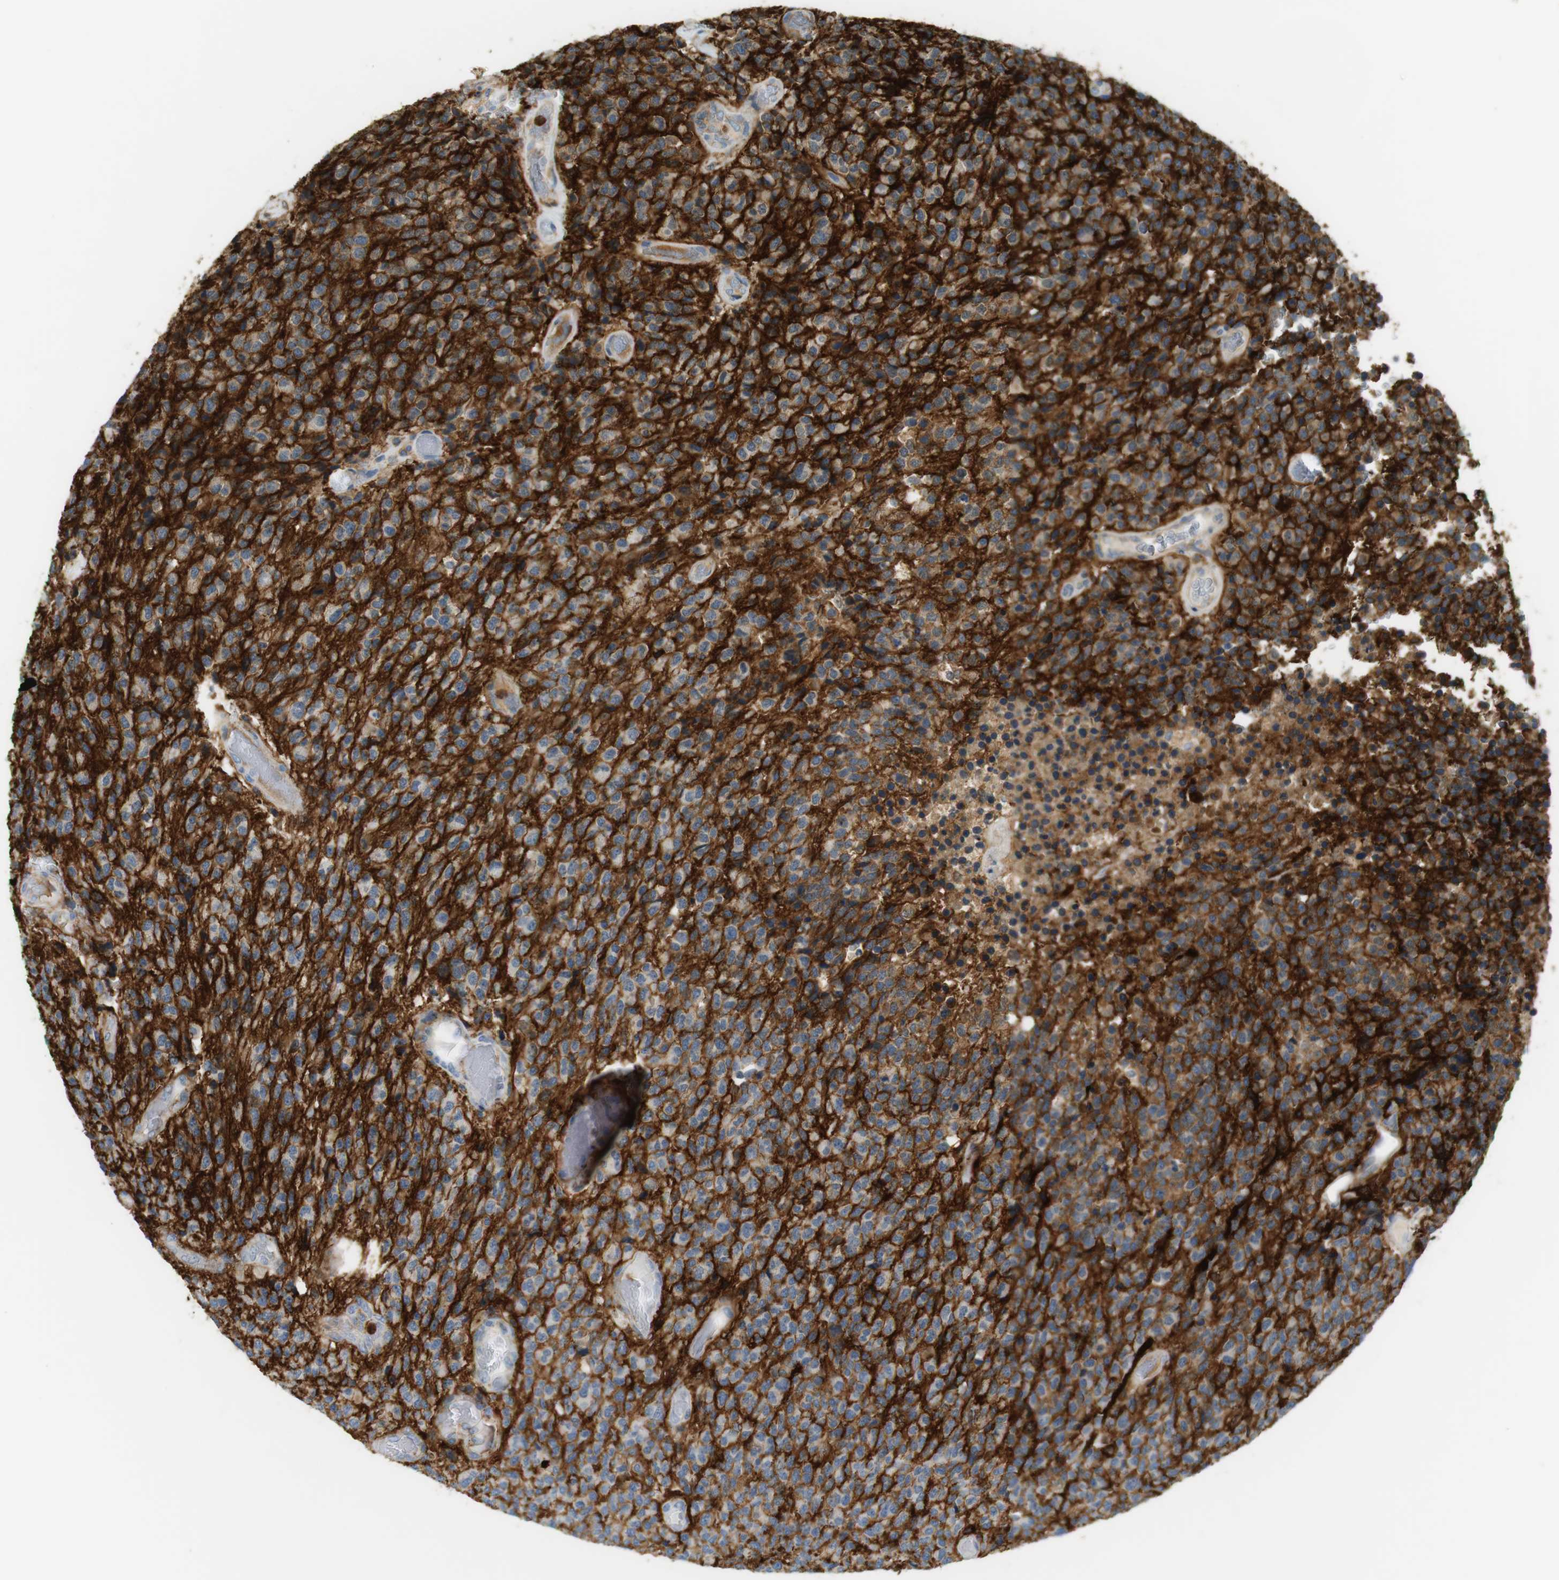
{"staining": {"intensity": "moderate", "quantity": "<25%", "location": "cytoplasmic/membranous"}, "tissue": "glioma", "cell_type": "Tumor cells", "image_type": "cancer", "snomed": [{"axis": "morphology", "description": "Glioma, malignant, High grade"}, {"axis": "topography", "description": "pancreas cauda"}], "caption": "Immunohistochemistry (IHC) of malignant high-grade glioma displays low levels of moderate cytoplasmic/membranous staining in approximately <25% of tumor cells.", "gene": "SIRPA", "patient": {"sex": "male", "age": 60}}